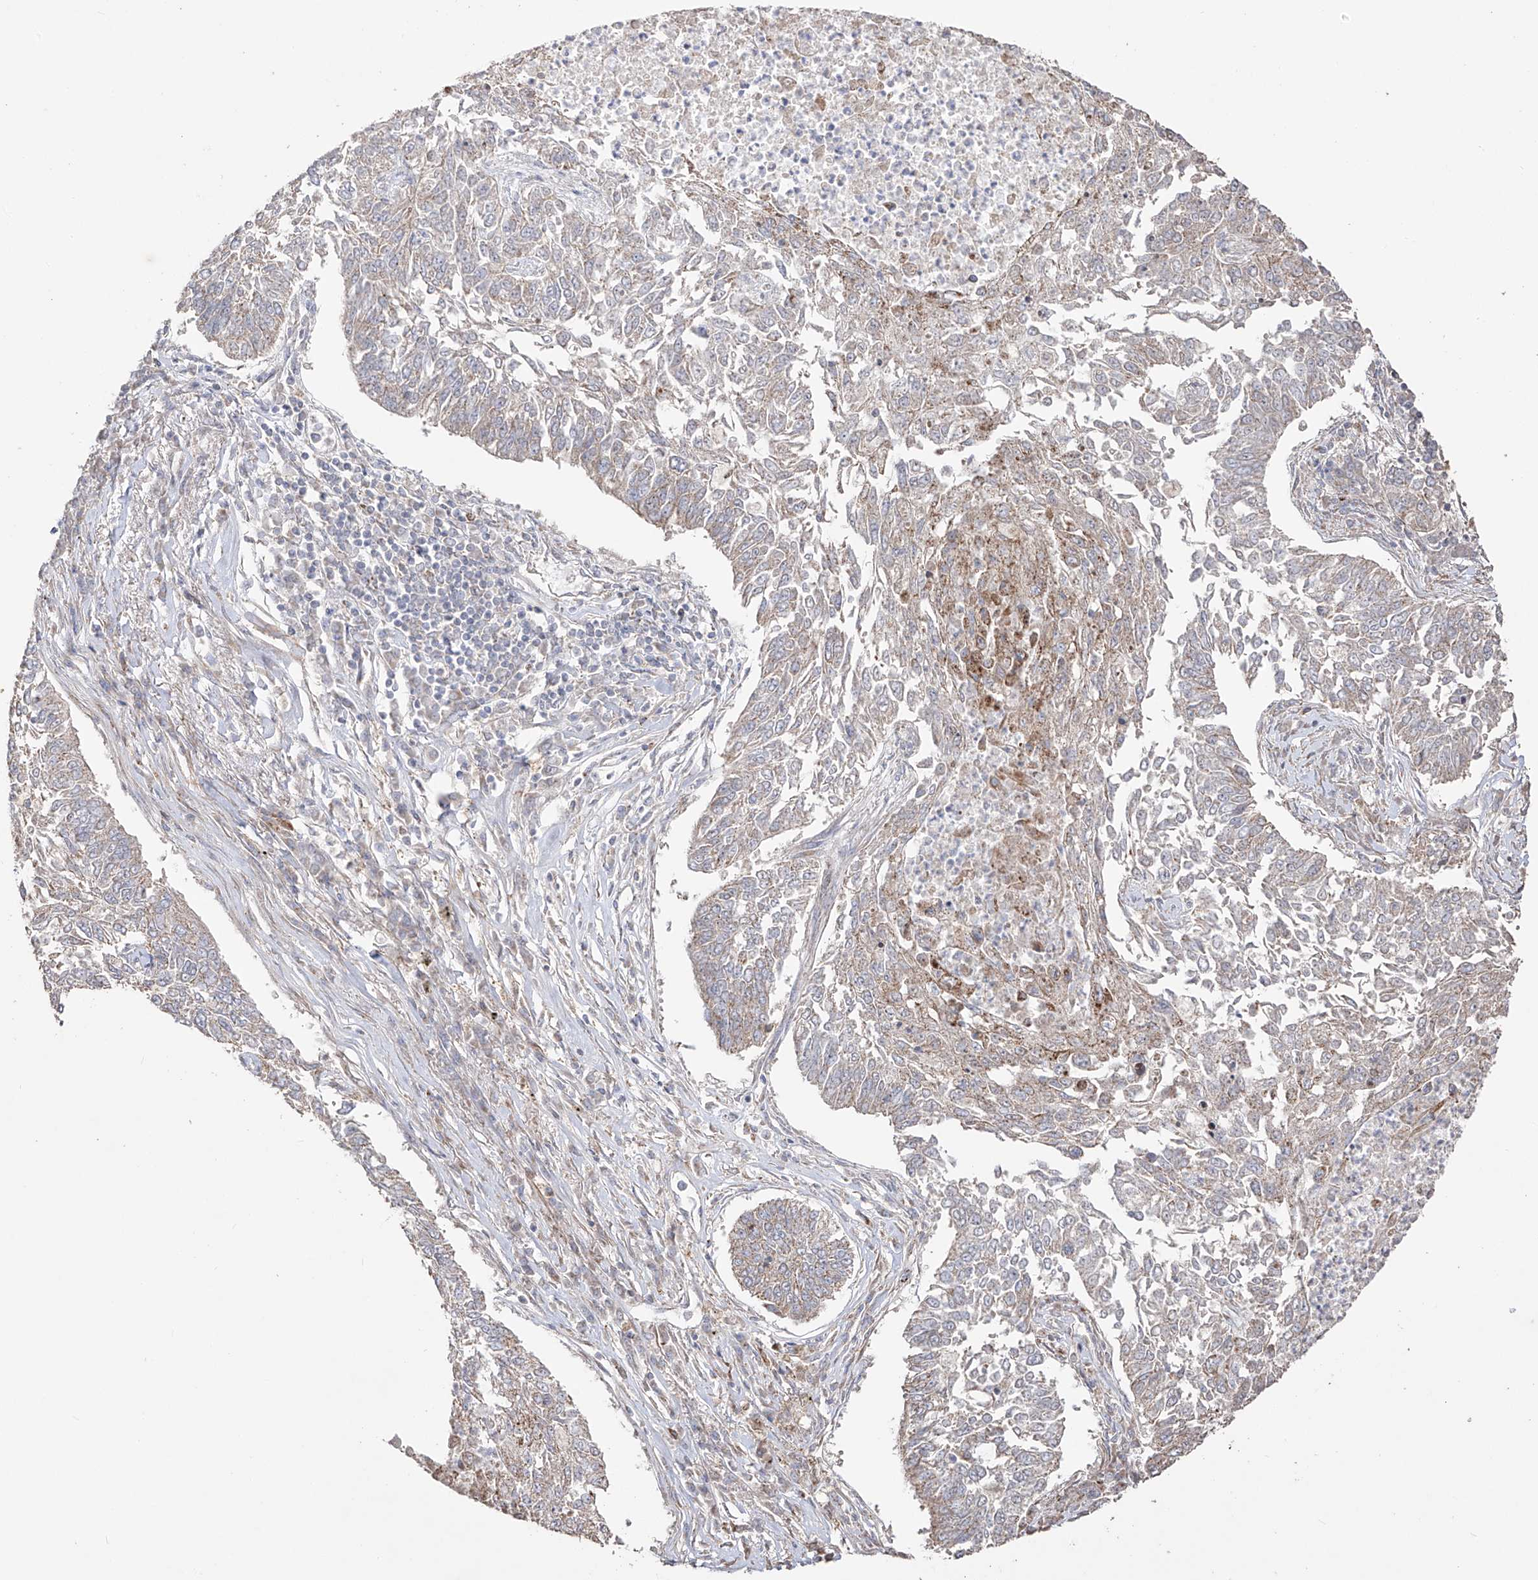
{"staining": {"intensity": "weak", "quantity": "<25%", "location": "cytoplasmic/membranous"}, "tissue": "lung cancer", "cell_type": "Tumor cells", "image_type": "cancer", "snomed": [{"axis": "morphology", "description": "Normal tissue, NOS"}, {"axis": "morphology", "description": "Squamous cell carcinoma, NOS"}, {"axis": "topography", "description": "Cartilage tissue"}, {"axis": "topography", "description": "Bronchus"}, {"axis": "topography", "description": "Lung"}], "caption": "This image is of squamous cell carcinoma (lung) stained with immunohistochemistry (IHC) to label a protein in brown with the nuclei are counter-stained blue. There is no staining in tumor cells.", "gene": "YKT6", "patient": {"sex": "female", "age": 49}}